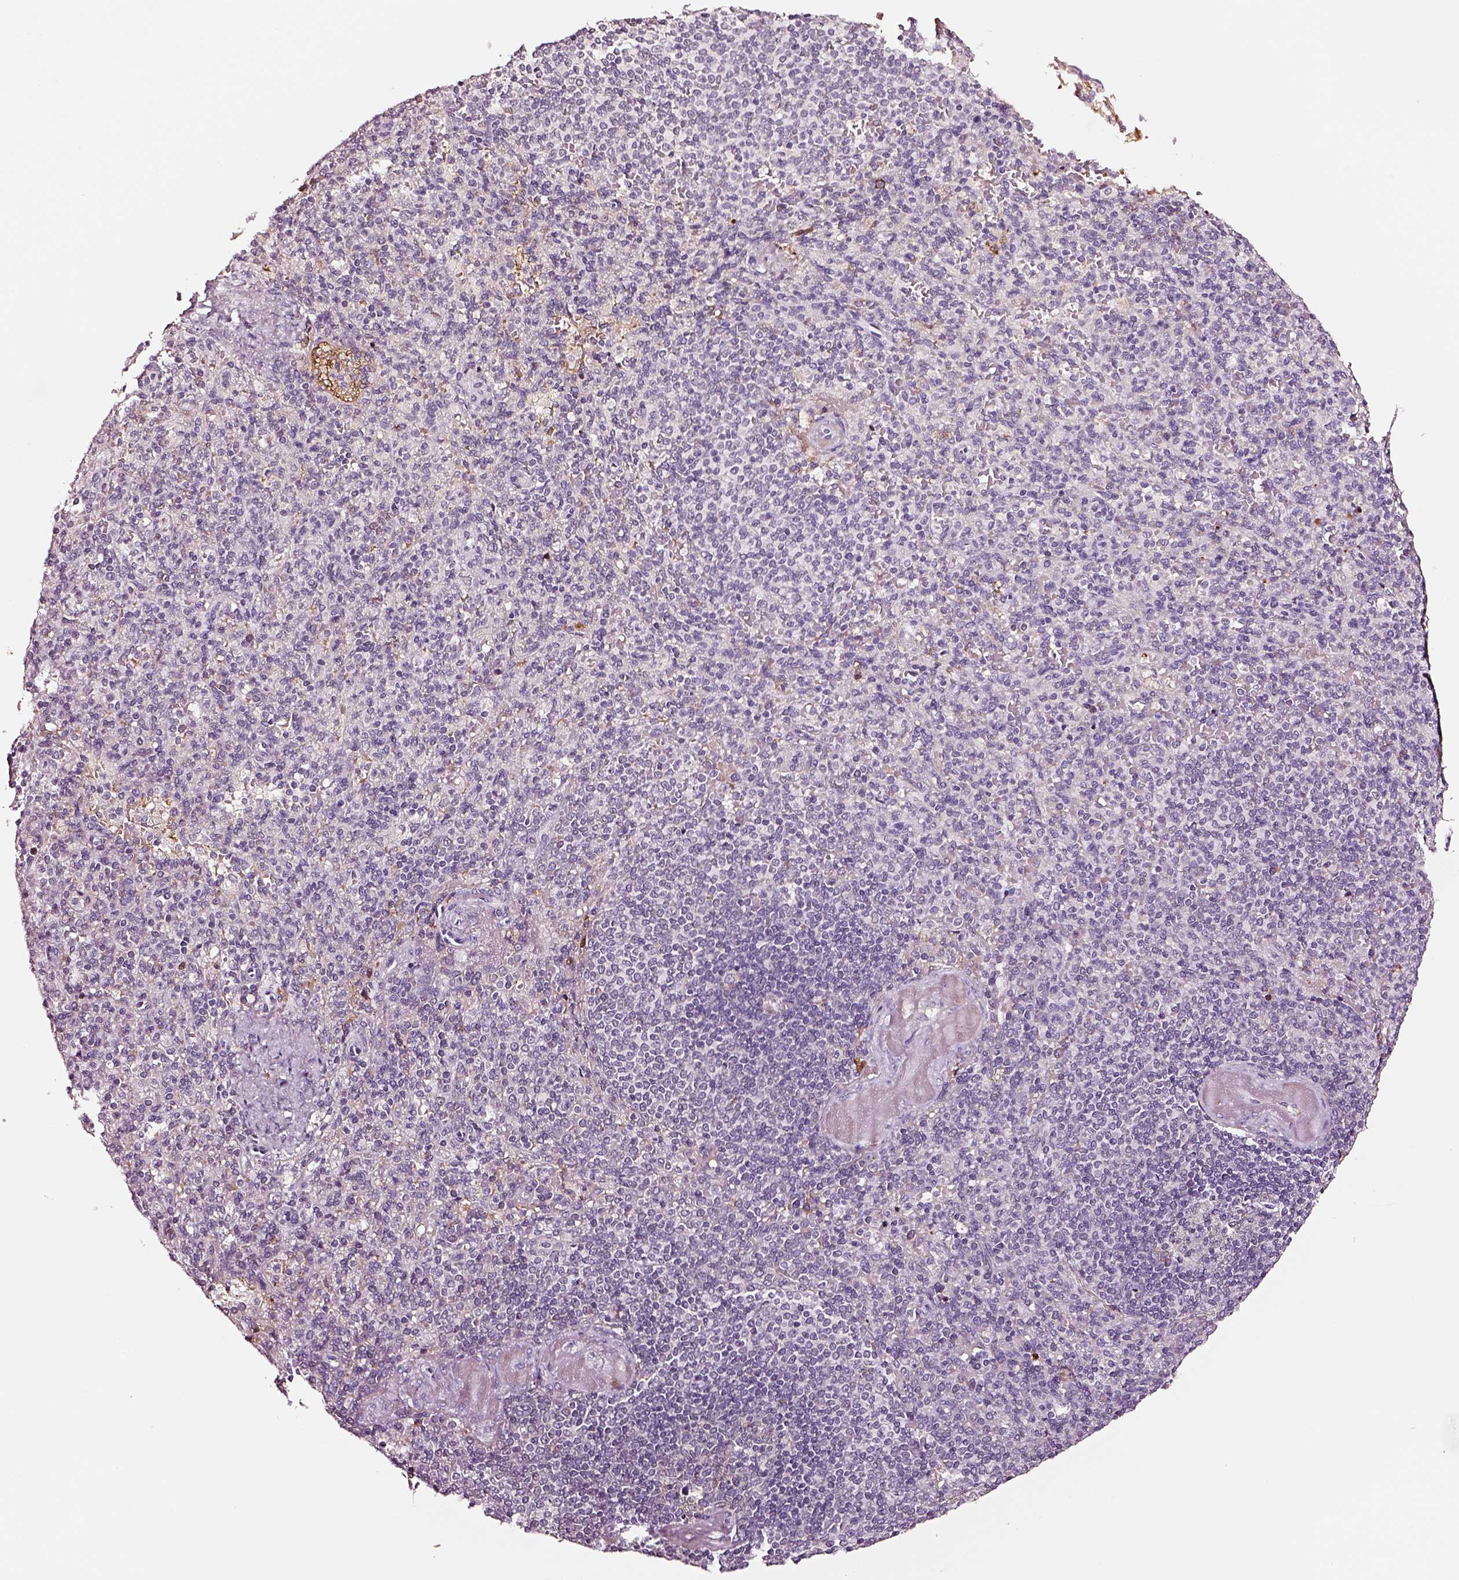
{"staining": {"intensity": "negative", "quantity": "none", "location": "none"}, "tissue": "spleen", "cell_type": "Cells in red pulp", "image_type": "normal", "snomed": [{"axis": "morphology", "description": "Normal tissue, NOS"}, {"axis": "topography", "description": "Spleen"}], "caption": "Cells in red pulp show no significant protein expression in normal spleen. (DAB (3,3'-diaminobenzidine) immunohistochemistry (IHC), high magnification).", "gene": "TF", "patient": {"sex": "female", "age": 74}}